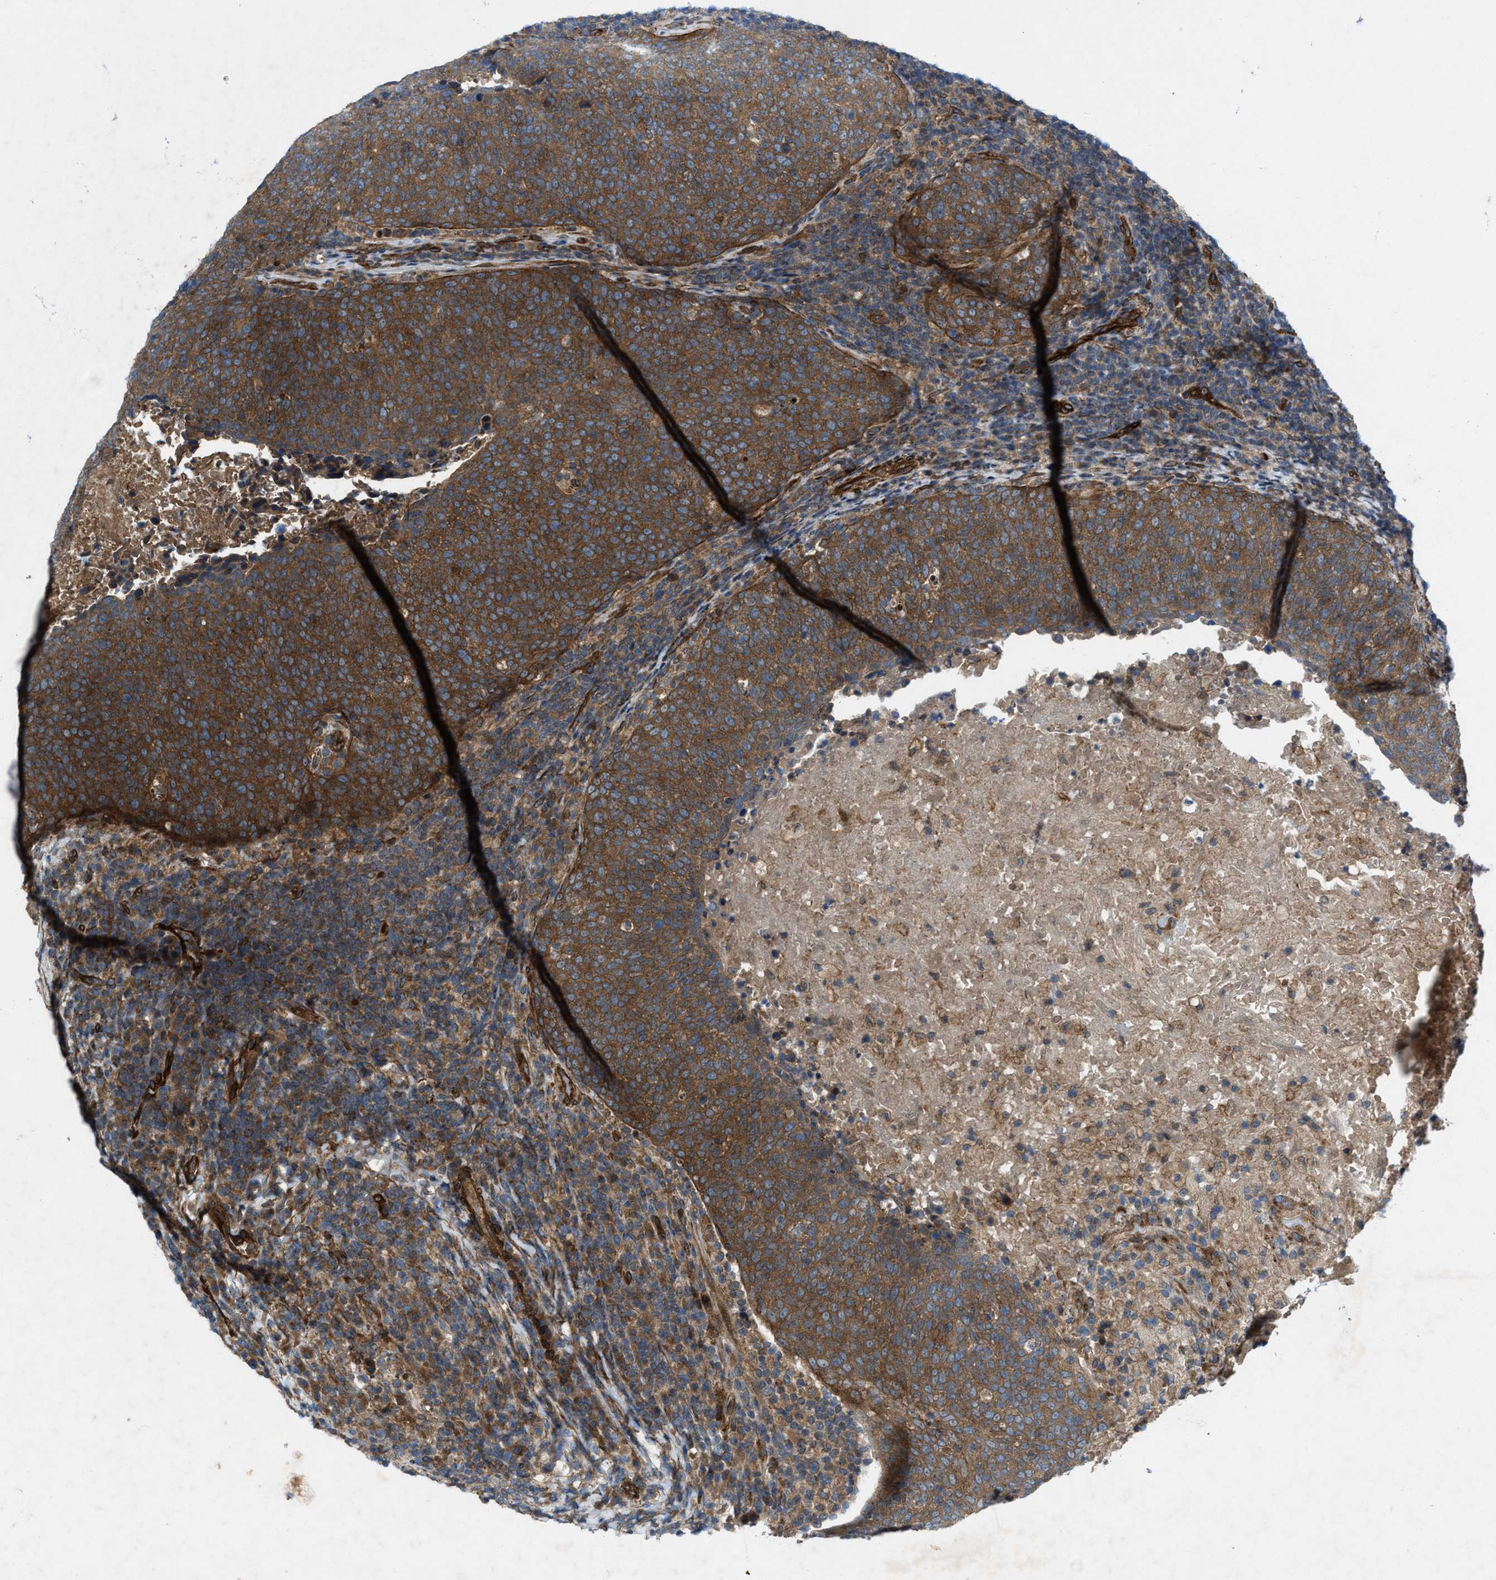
{"staining": {"intensity": "moderate", "quantity": ">75%", "location": "cytoplasmic/membranous"}, "tissue": "head and neck cancer", "cell_type": "Tumor cells", "image_type": "cancer", "snomed": [{"axis": "morphology", "description": "Squamous cell carcinoma, NOS"}, {"axis": "morphology", "description": "Squamous cell carcinoma, metastatic, NOS"}, {"axis": "topography", "description": "Lymph node"}, {"axis": "topography", "description": "Head-Neck"}], "caption": "This image displays IHC staining of human metastatic squamous cell carcinoma (head and neck), with medium moderate cytoplasmic/membranous staining in about >75% of tumor cells.", "gene": "URGCP", "patient": {"sex": "male", "age": 62}}